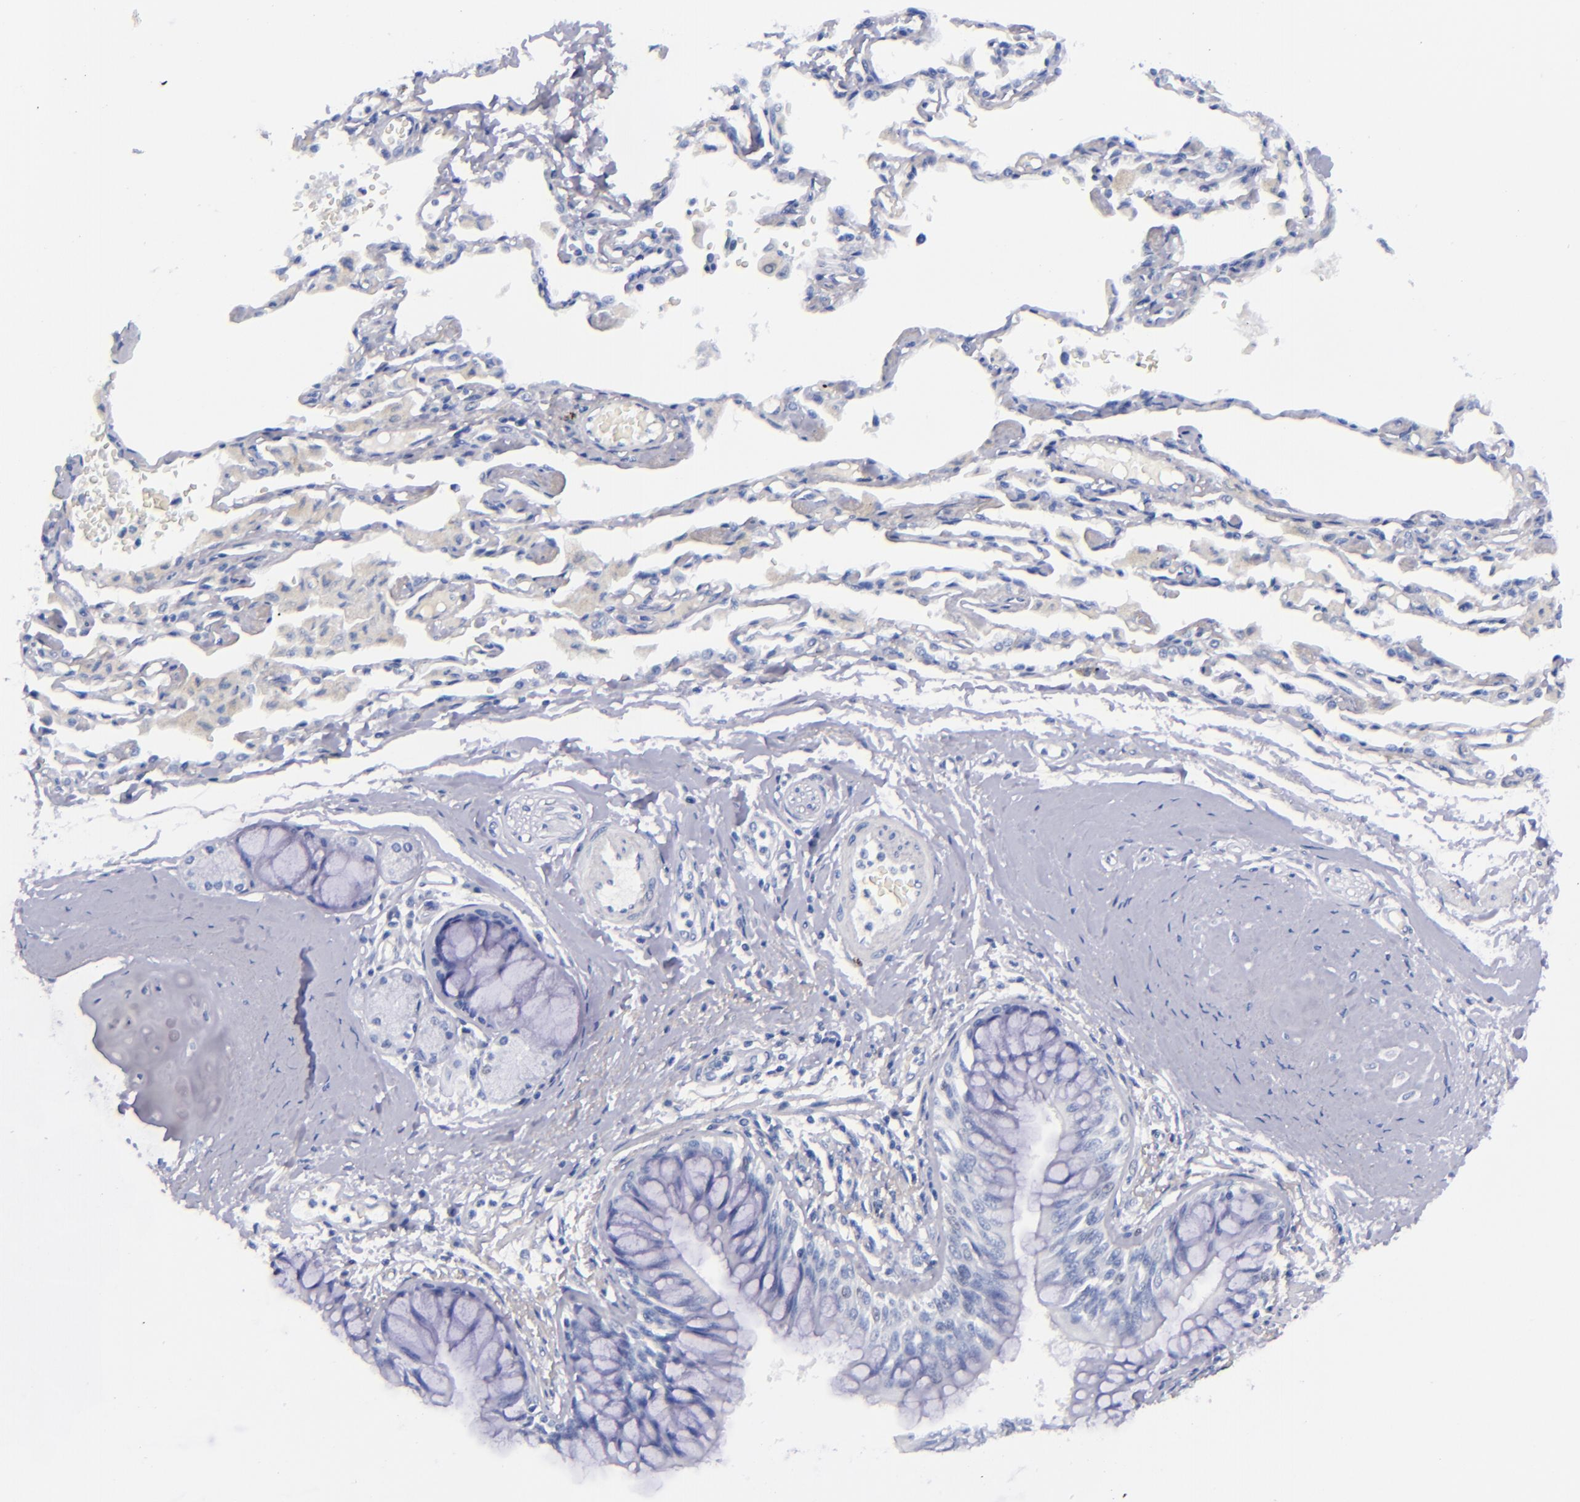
{"staining": {"intensity": "negative", "quantity": "none", "location": "none"}, "tissue": "bronchus", "cell_type": "Respiratory epithelial cells", "image_type": "normal", "snomed": [{"axis": "morphology", "description": "Normal tissue, NOS"}, {"axis": "topography", "description": "Cartilage tissue"}, {"axis": "topography", "description": "Bronchus"}, {"axis": "topography", "description": "Lung"}, {"axis": "topography", "description": "Peripheral nerve tissue"}], "caption": "Immunohistochemistry (IHC) photomicrograph of unremarkable bronchus: human bronchus stained with DAB (3,3'-diaminobenzidine) exhibits no significant protein staining in respiratory epithelial cells. Brightfield microscopy of immunohistochemistry stained with DAB (3,3'-diaminobenzidine) (brown) and hematoxylin (blue), captured at high magnification.", "gene": "MCM7", "patient": {"sex": "female", "age": 49}}